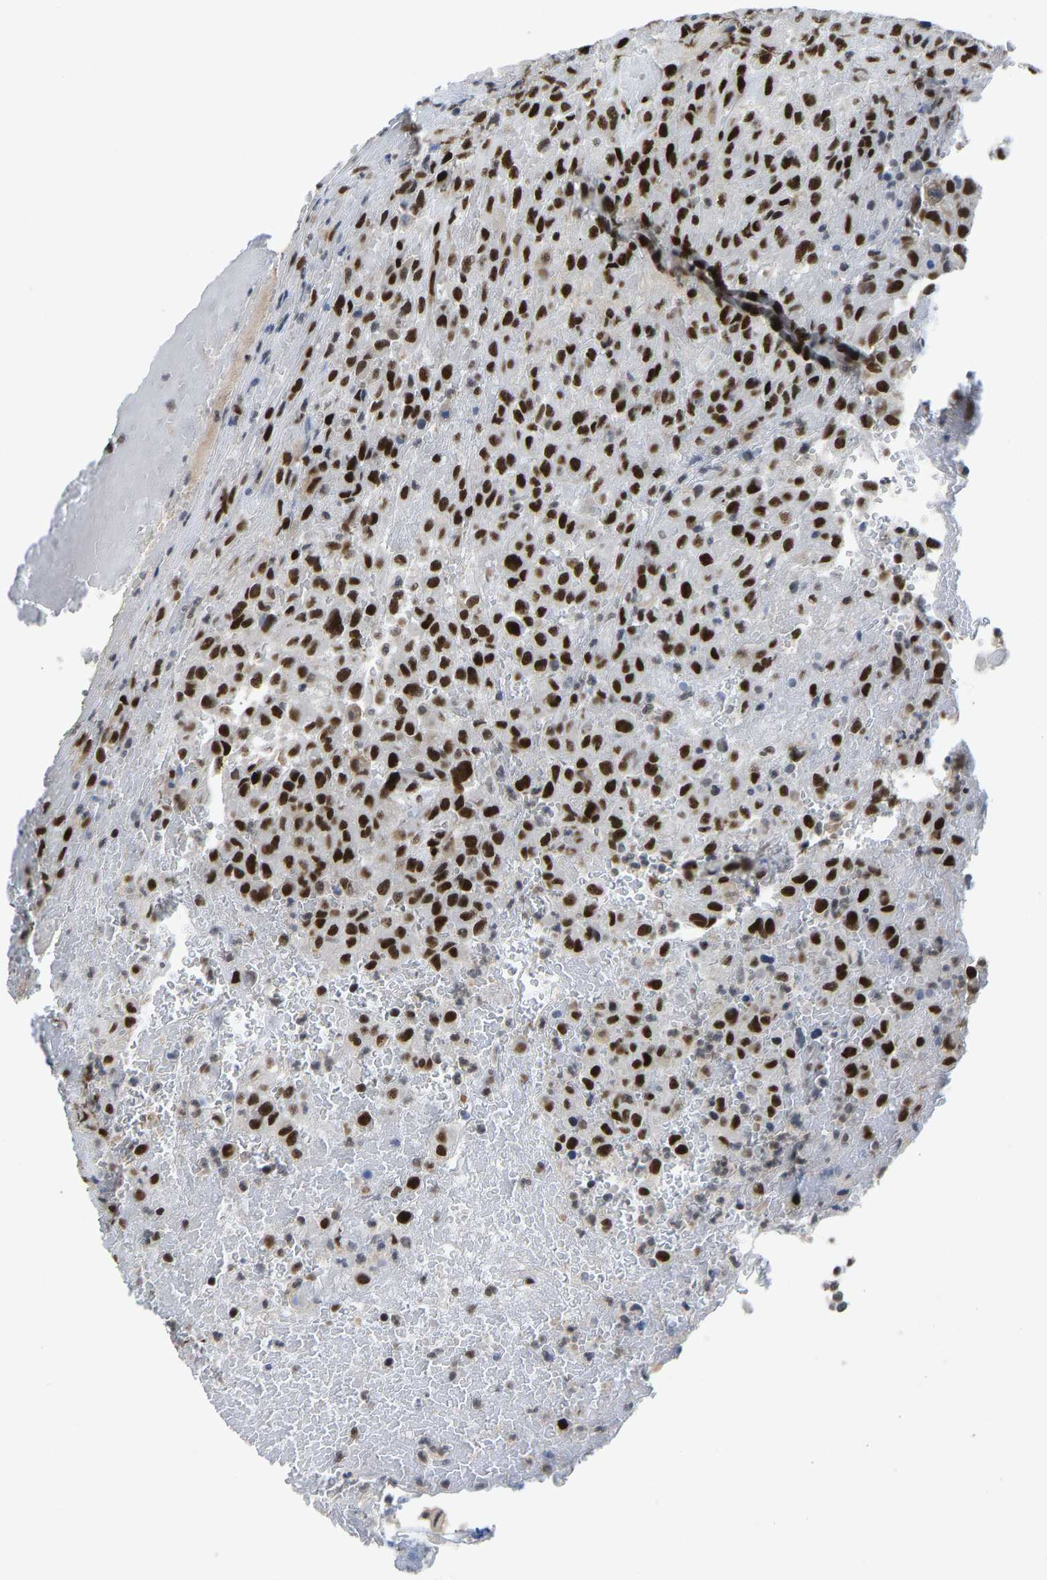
{"staining": {"intensity": "strong", "quantity": ">75%", "location": "nuclear"}, "tissue": "urothelial cancer", "cell_type": "Tumor cells", "image_type": "cancer", "snomed": [{"axis": "morphology", "description": "Urothelial carcinoma, High grade"}, {"axis": "topography", "description": "Urinary bladder"}], "caption": "DAB (3,3'-diaminobenzidine) immunohistochemical staining of human urothelial cancer reveals strong nuclear protein positivity in about >75% of tumor cells.", "gene": "FOXK1", "patient": {"sex": "male", "age": 46}}